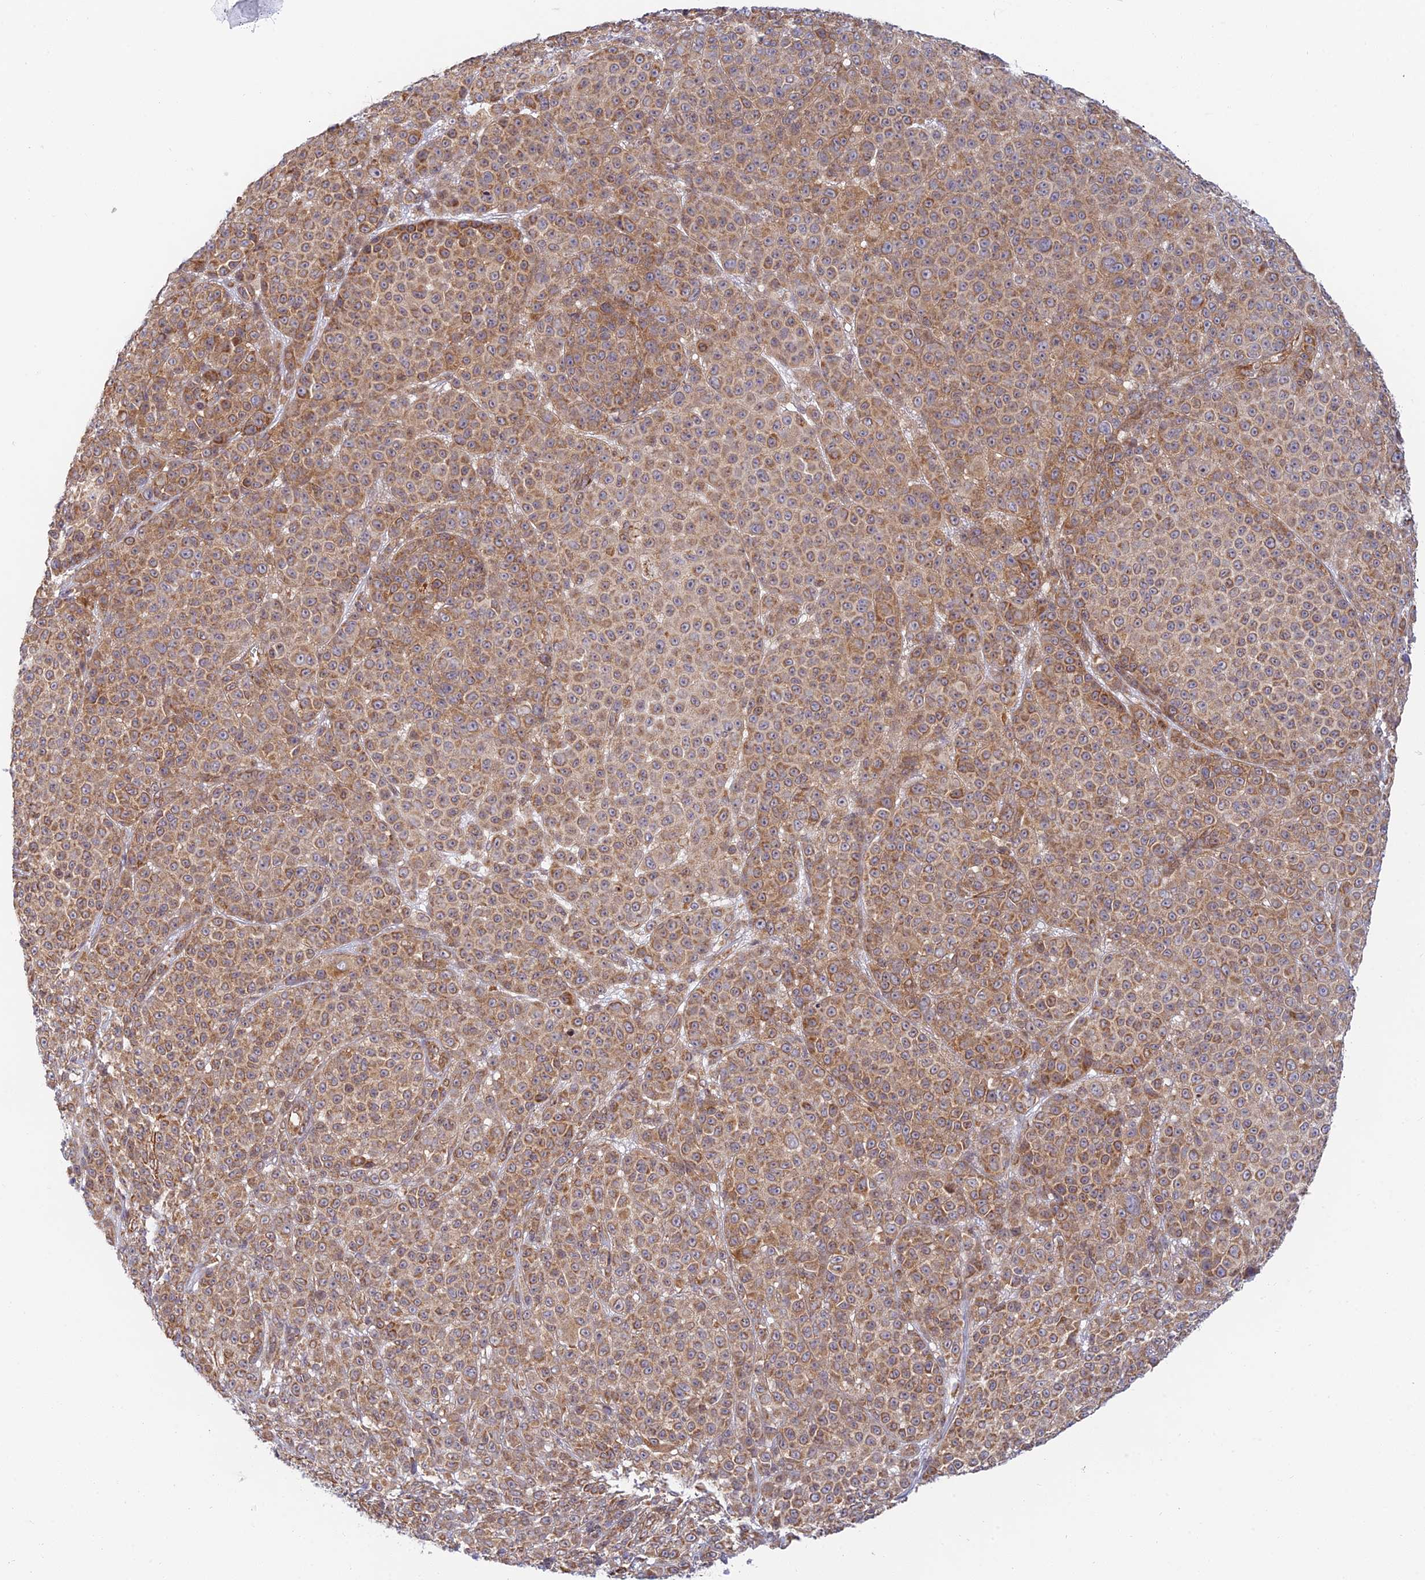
{"staining": {"intensity": "moderate", "quantity": ">75%", "location": "cytoplasmic/membranous"}, "tissue": "melanoma", "cell_type": "Tumor cells", "image_type": "cancer", "snomed": [{"axis": "morphology", "description": "Malignant melanoma, NOS"}, {"axis": "topography", "description": "Skin"}], "caption": "Malignant melanoma stained with a brown dye exhibits moderate cytoplasmic/membranous positive staining in approximately >75% of tumor cells.", "gene": "HOOK2", "patient": {"sex": "female", "age": 94}}